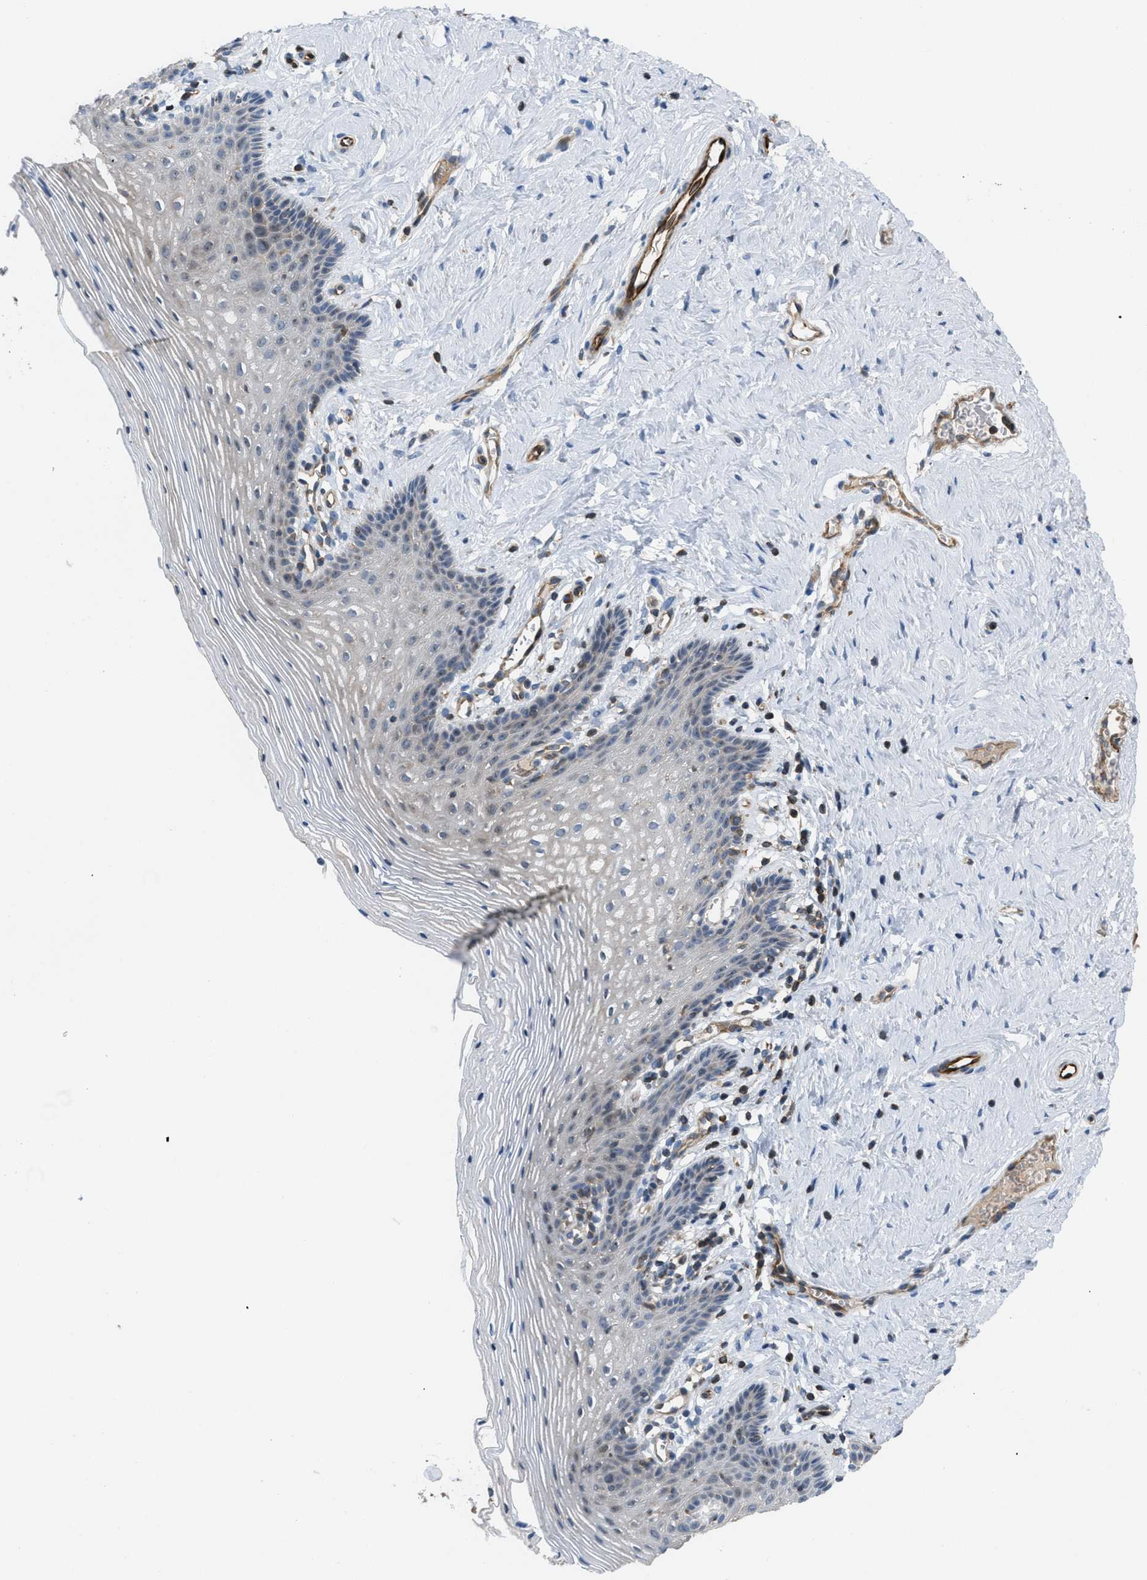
{"staining": {"intensity": "weak", "quantity": "<25%", "location": "cytoplasmic/membranous"}, "tissue": "vagina", "cell_type": "Squamous epithelial cells", "image_type": "normal", "snomed": [{"axis": "morphology", "description": "Normal tissue, NOS"}, {"axis": "topography", "description": "Vagina"}], "caption": "DAB immunohistochemical staining of normal human vagina reveals no significant positivity in squamous epithelial cells. Nuclei are stained in blue.", "gene": "ATP2A3", "patient": {"sex": "female", "age": 32}}